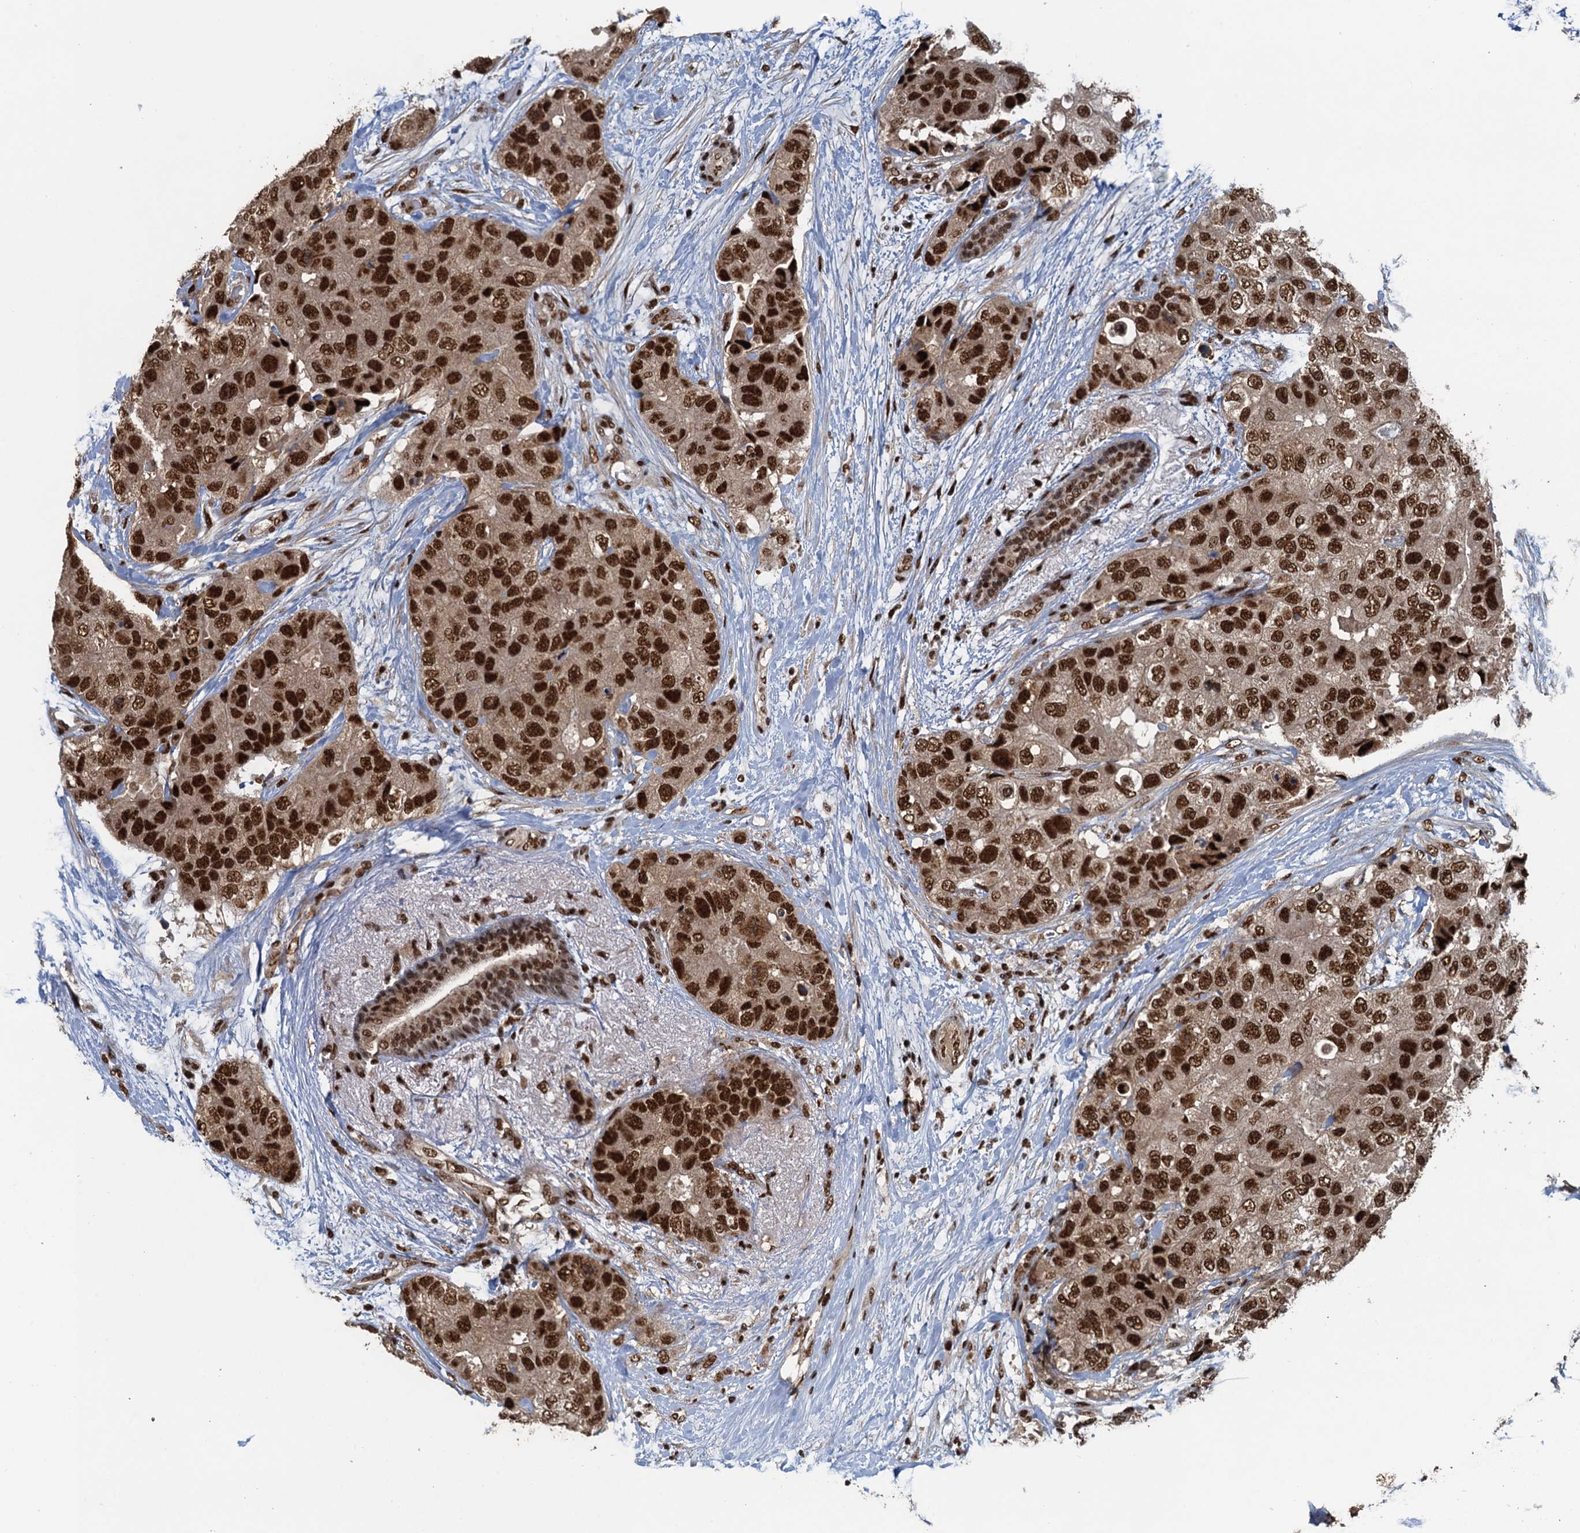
{"staining": {"intensity": "strong", "quantity": ">75%", "location": "nuclear"}, "tissue": "breast cancer", "cell_type": "Tumor cells", "image_type": "cancer", "snomed": [{"axis": "morphology", "description": "Duct carcinoma"}, {"axis": "topography", "description": "Breast"}], "caption": "DAB (3,3'-diaminobenzidine) immunohistochemical staining of human infiltrating ductal carcinoma (breast) demonstrates strong nuclear protein staining in about >75% of tumor cells.", "gene": "ZC3H18", "patient": {"sex": "female", "age": 62}}